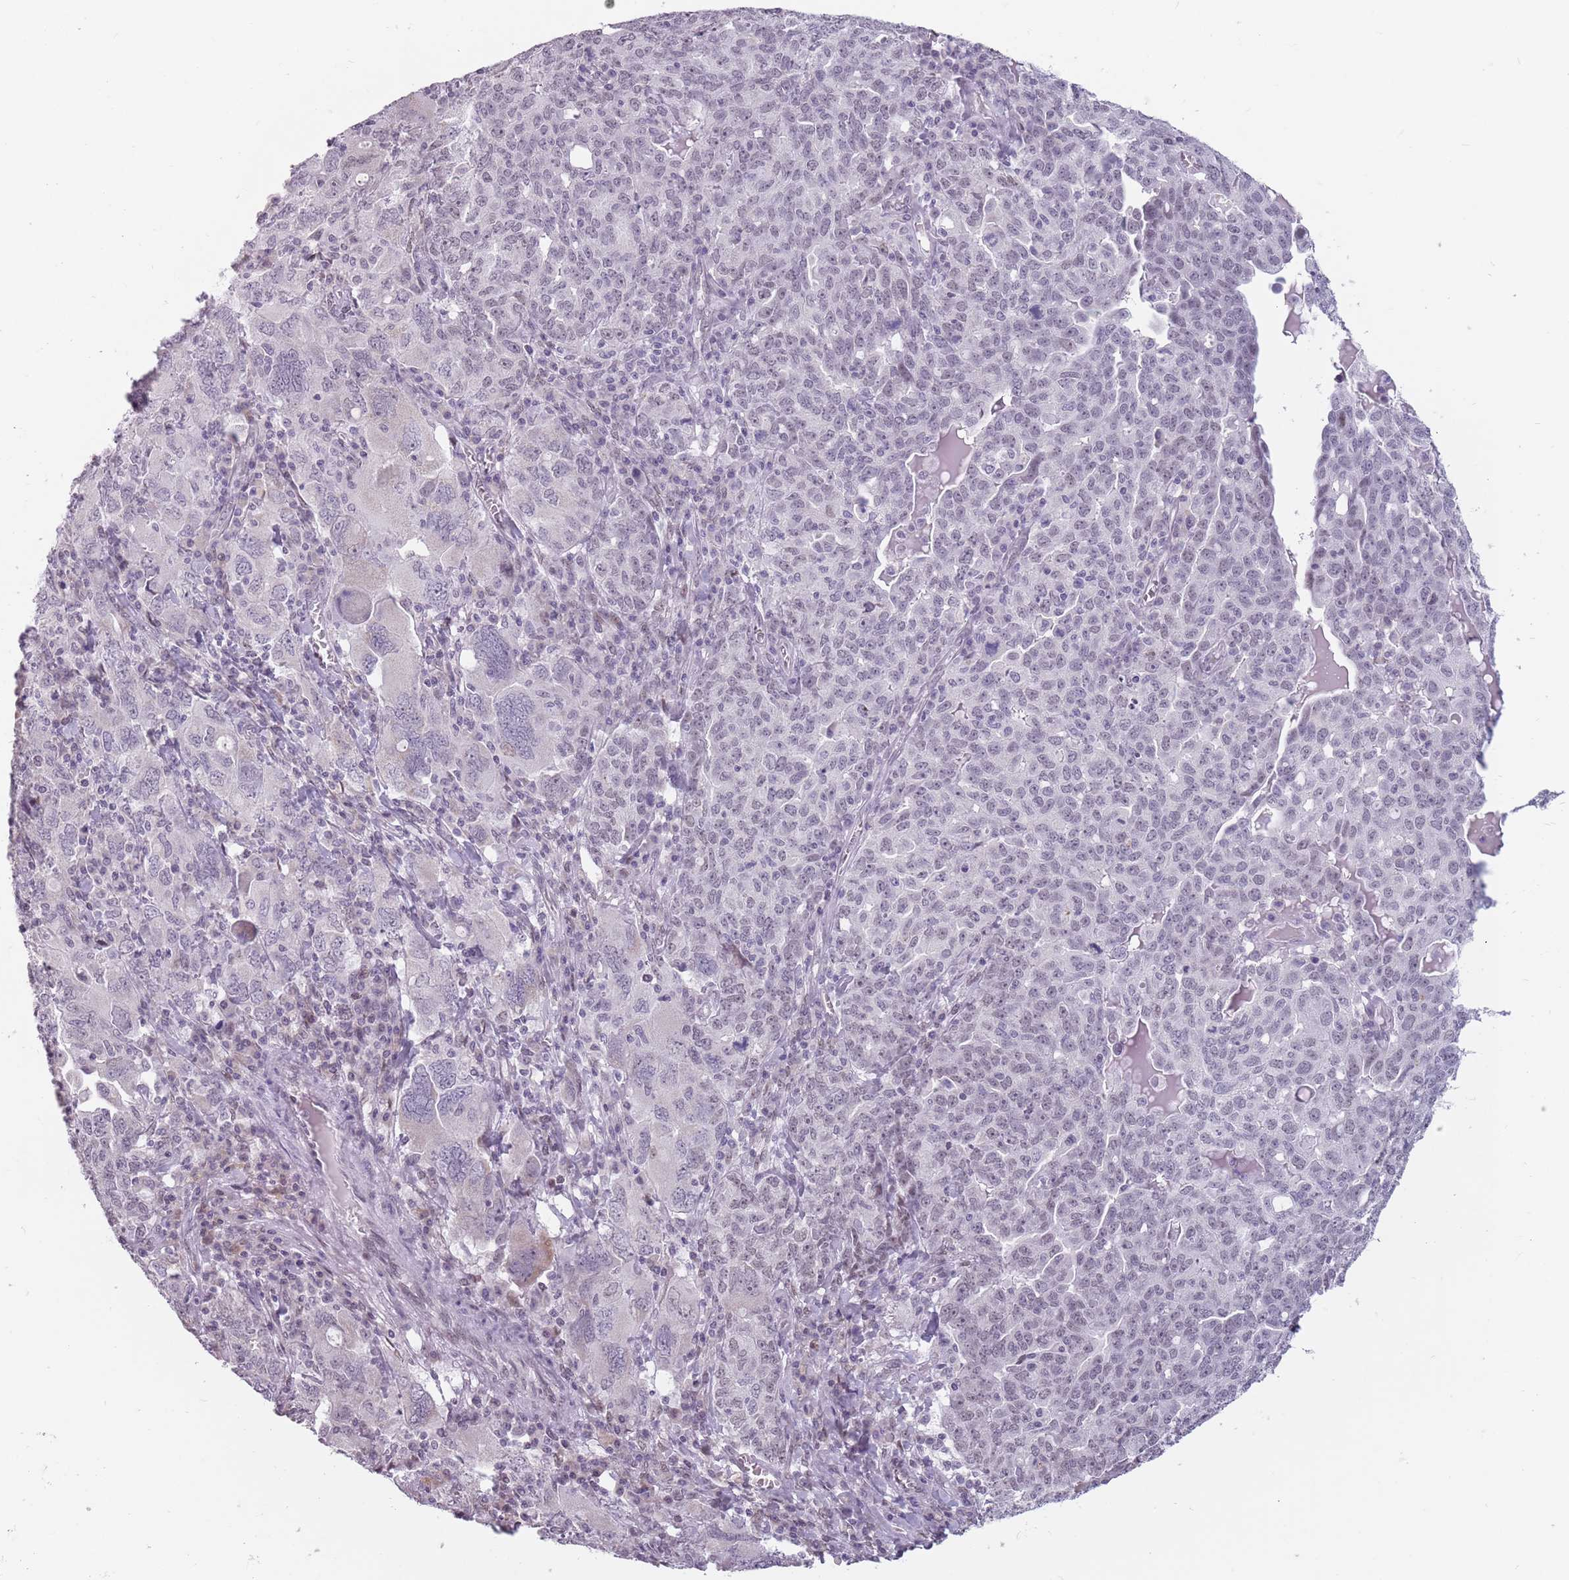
{"staining": {"intensity": "weak", "quantity": "<25%", "location": "nuclear"}, "tissue": "ovarian cancer", "cell_type": "Tumor cells", "image_type": "cancer", "snomed": [{"axis": "morphology", "description": "Carcinoma, endometroid"}, {"axis": "topography", "description": "Ovary"}], "caption": "The micrograph displays no staining of tumor cells in ovarian cancer.", "gene": "PTCHD1", "patient": {"sex": "female", "age": 62}}